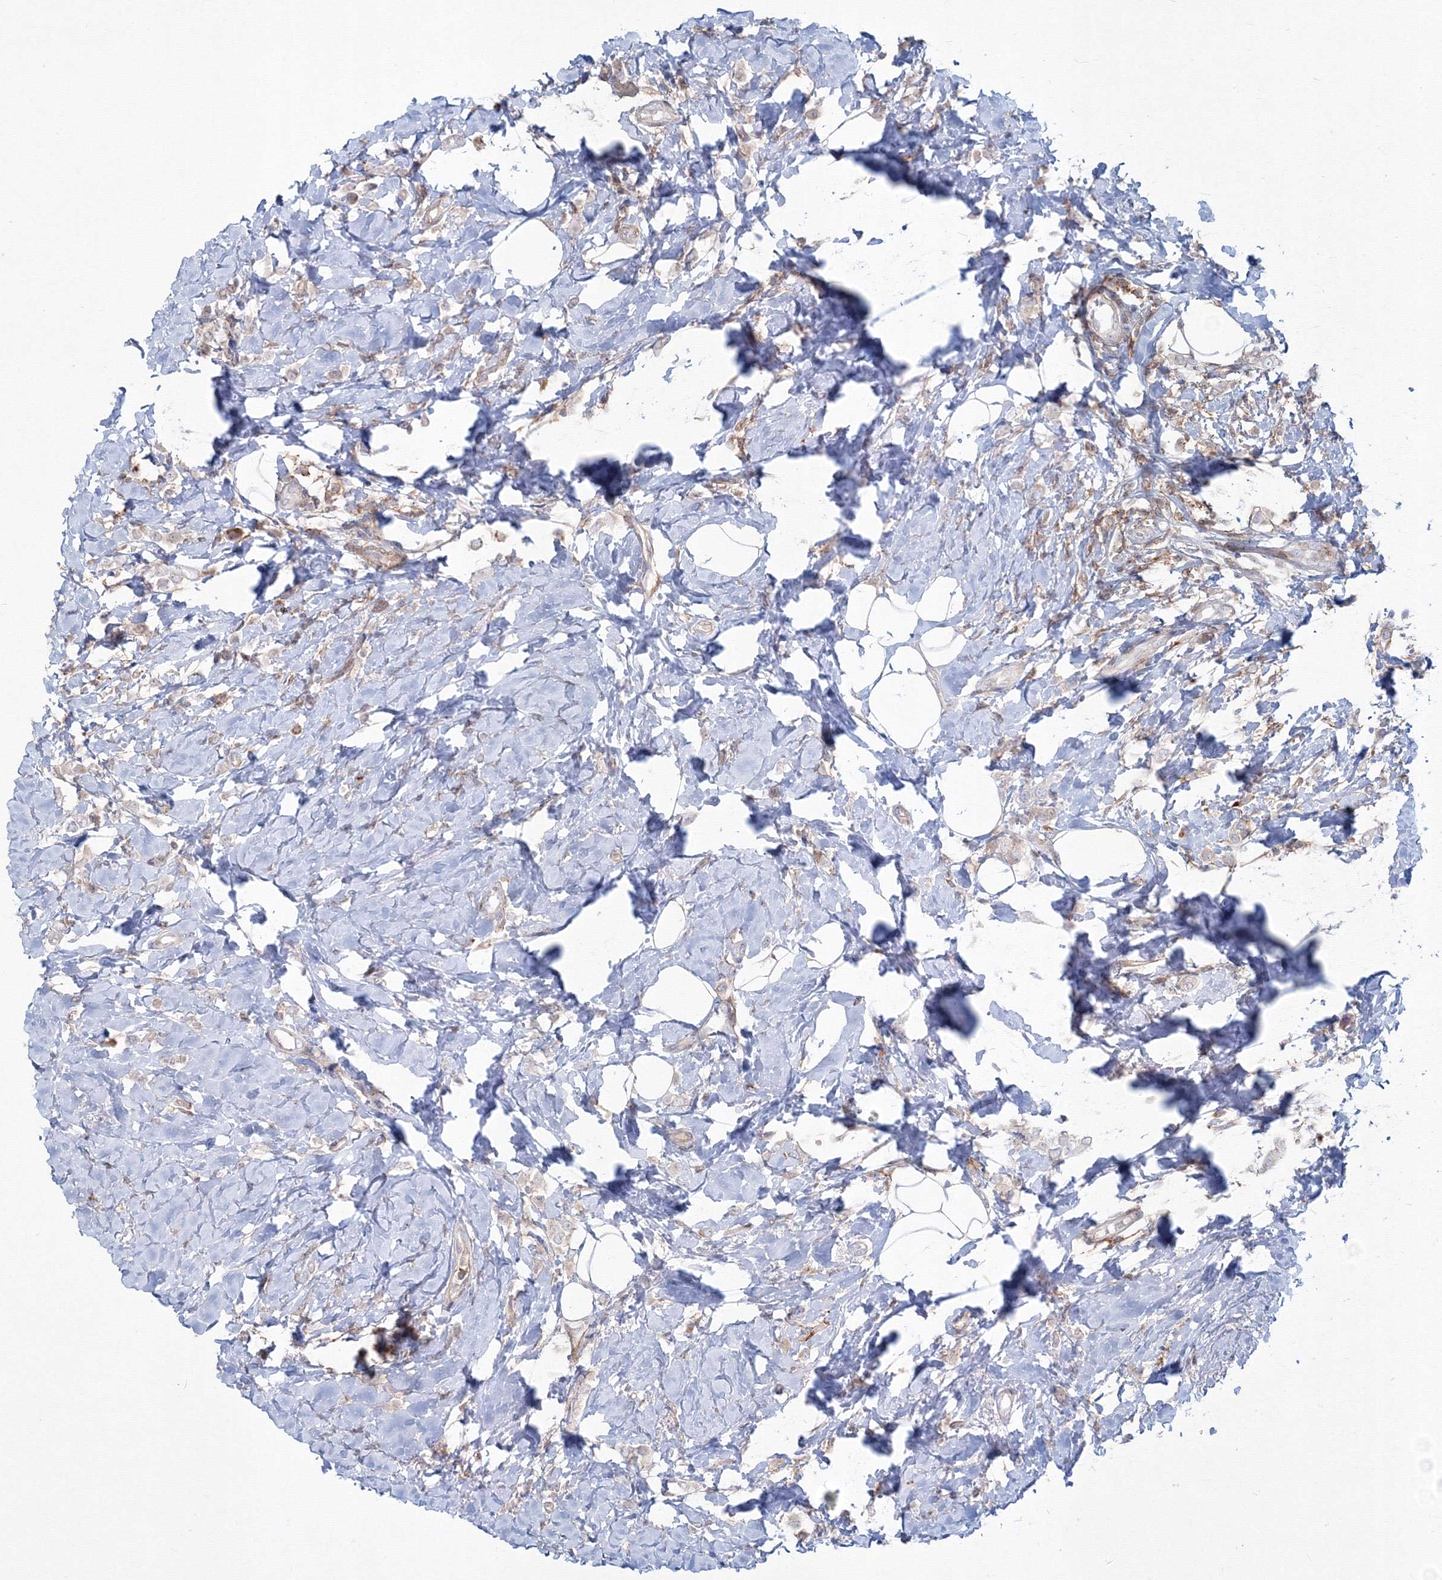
{"staining": {"intensity": "negative", "quantity": "none", "location": "none"}, "tissue": "breast cancer", "cell_type": "Tumor cells", "image_type": "cancer", "snomed": [{"axis": "morphology", "description": "Lobular carcinoma"}, {"axis": "topography", "description": "Breast"}], "caption": "This is an immunohistochemistry image of human breast lobular carcinoma. There is no expression in tumor cells.", "gene": "SH3PXD2A", "patient": {"sex": "female", "age": 47}}